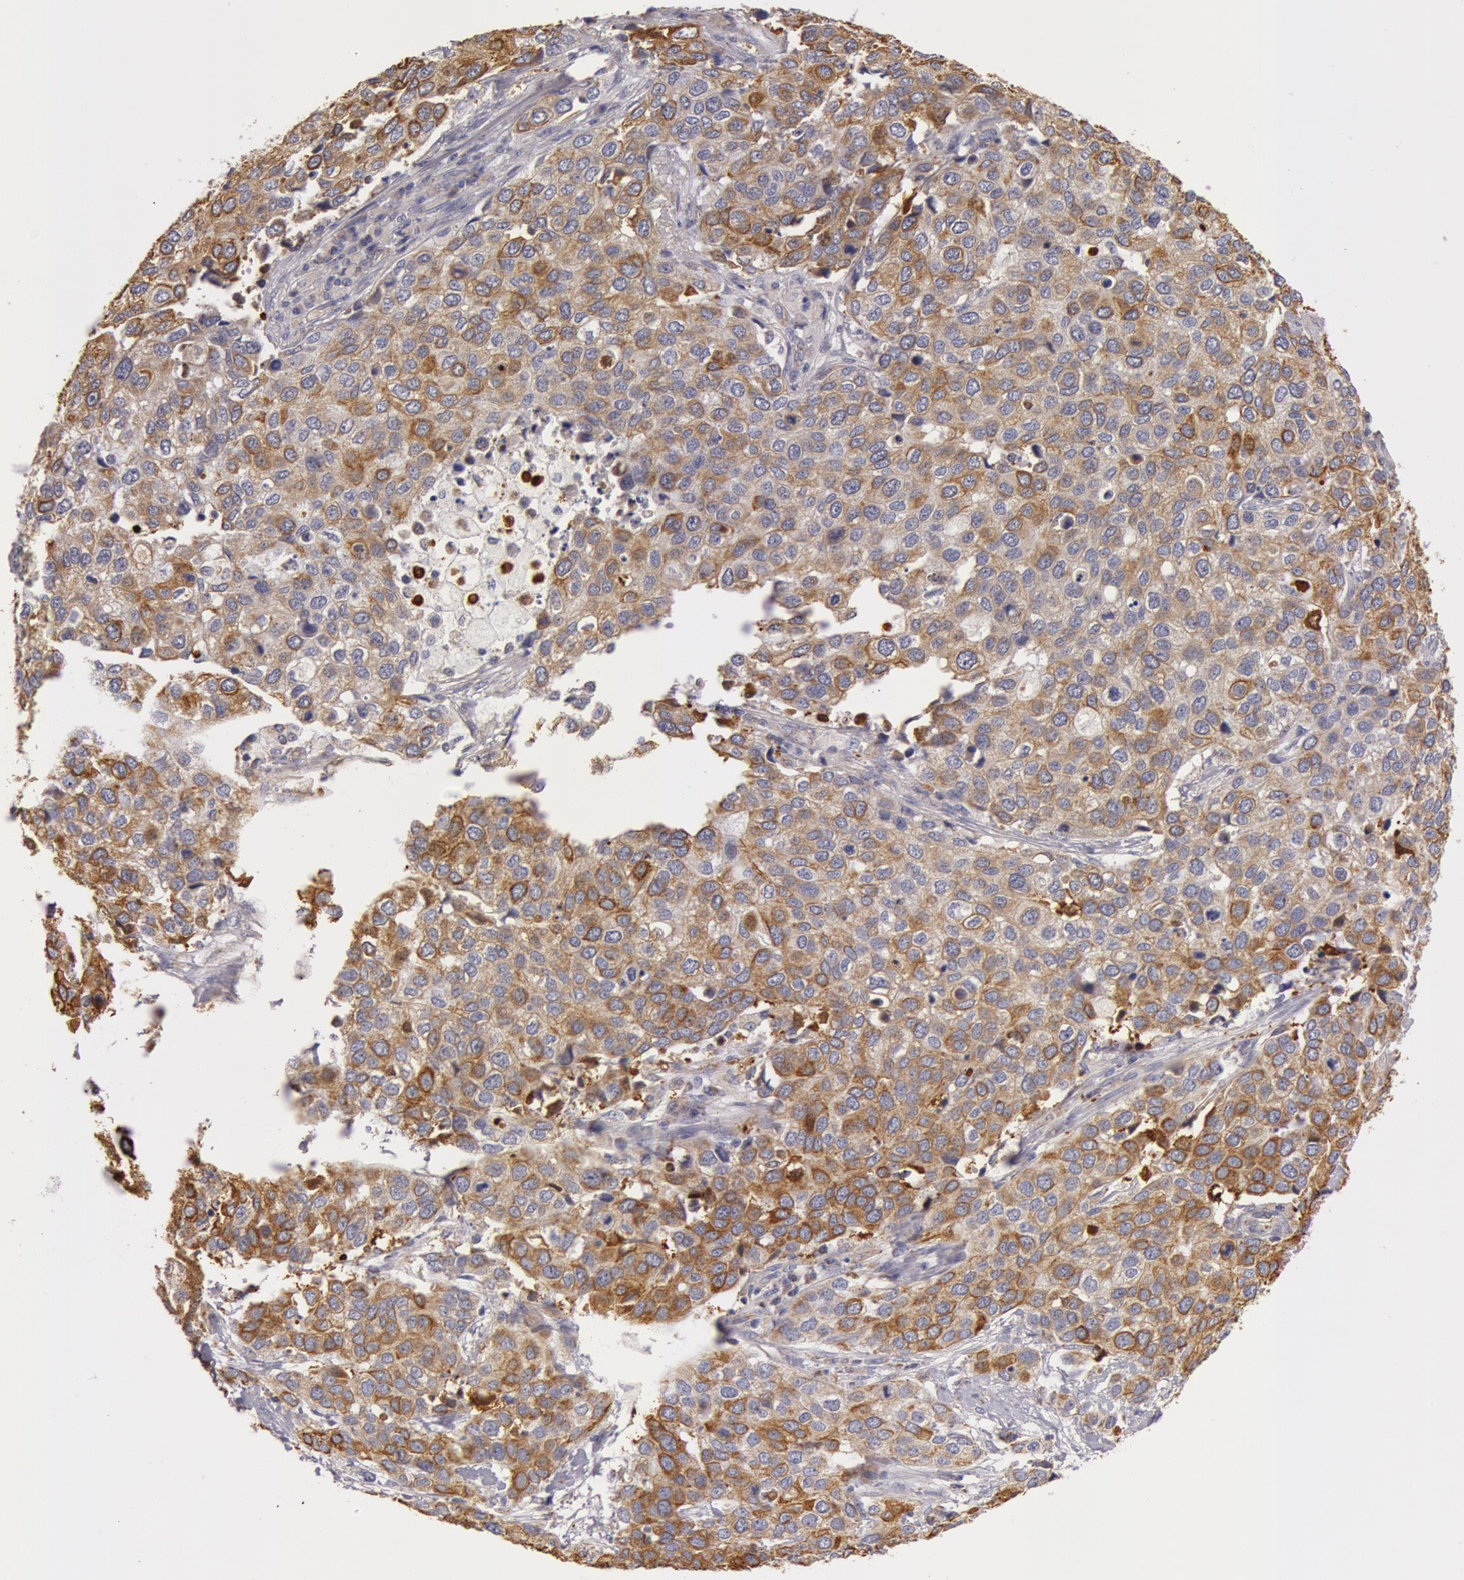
{"staining": {"intensity": "moderate", "quantity": ">75%", "location": "cytoplasmic/membranous"}, "tissue": "cervical cancer", "cell_type": "Tumor cells", "image_type": "cancer", "snomed": [{"axis": "morphology", "description": "Squamous cell carcinoma, NOS"}, {"axis": "topography", "description": "Cervix"}], "caption": "The photomicrograph reveals a brown stain indicating the presence of a protein in the cytoplasmic/membranous of tumor cells in cervical cancer (squamous cell carcinoma).", "gene": "KRT18", "patient": {"sex": "female", "age": 54}}